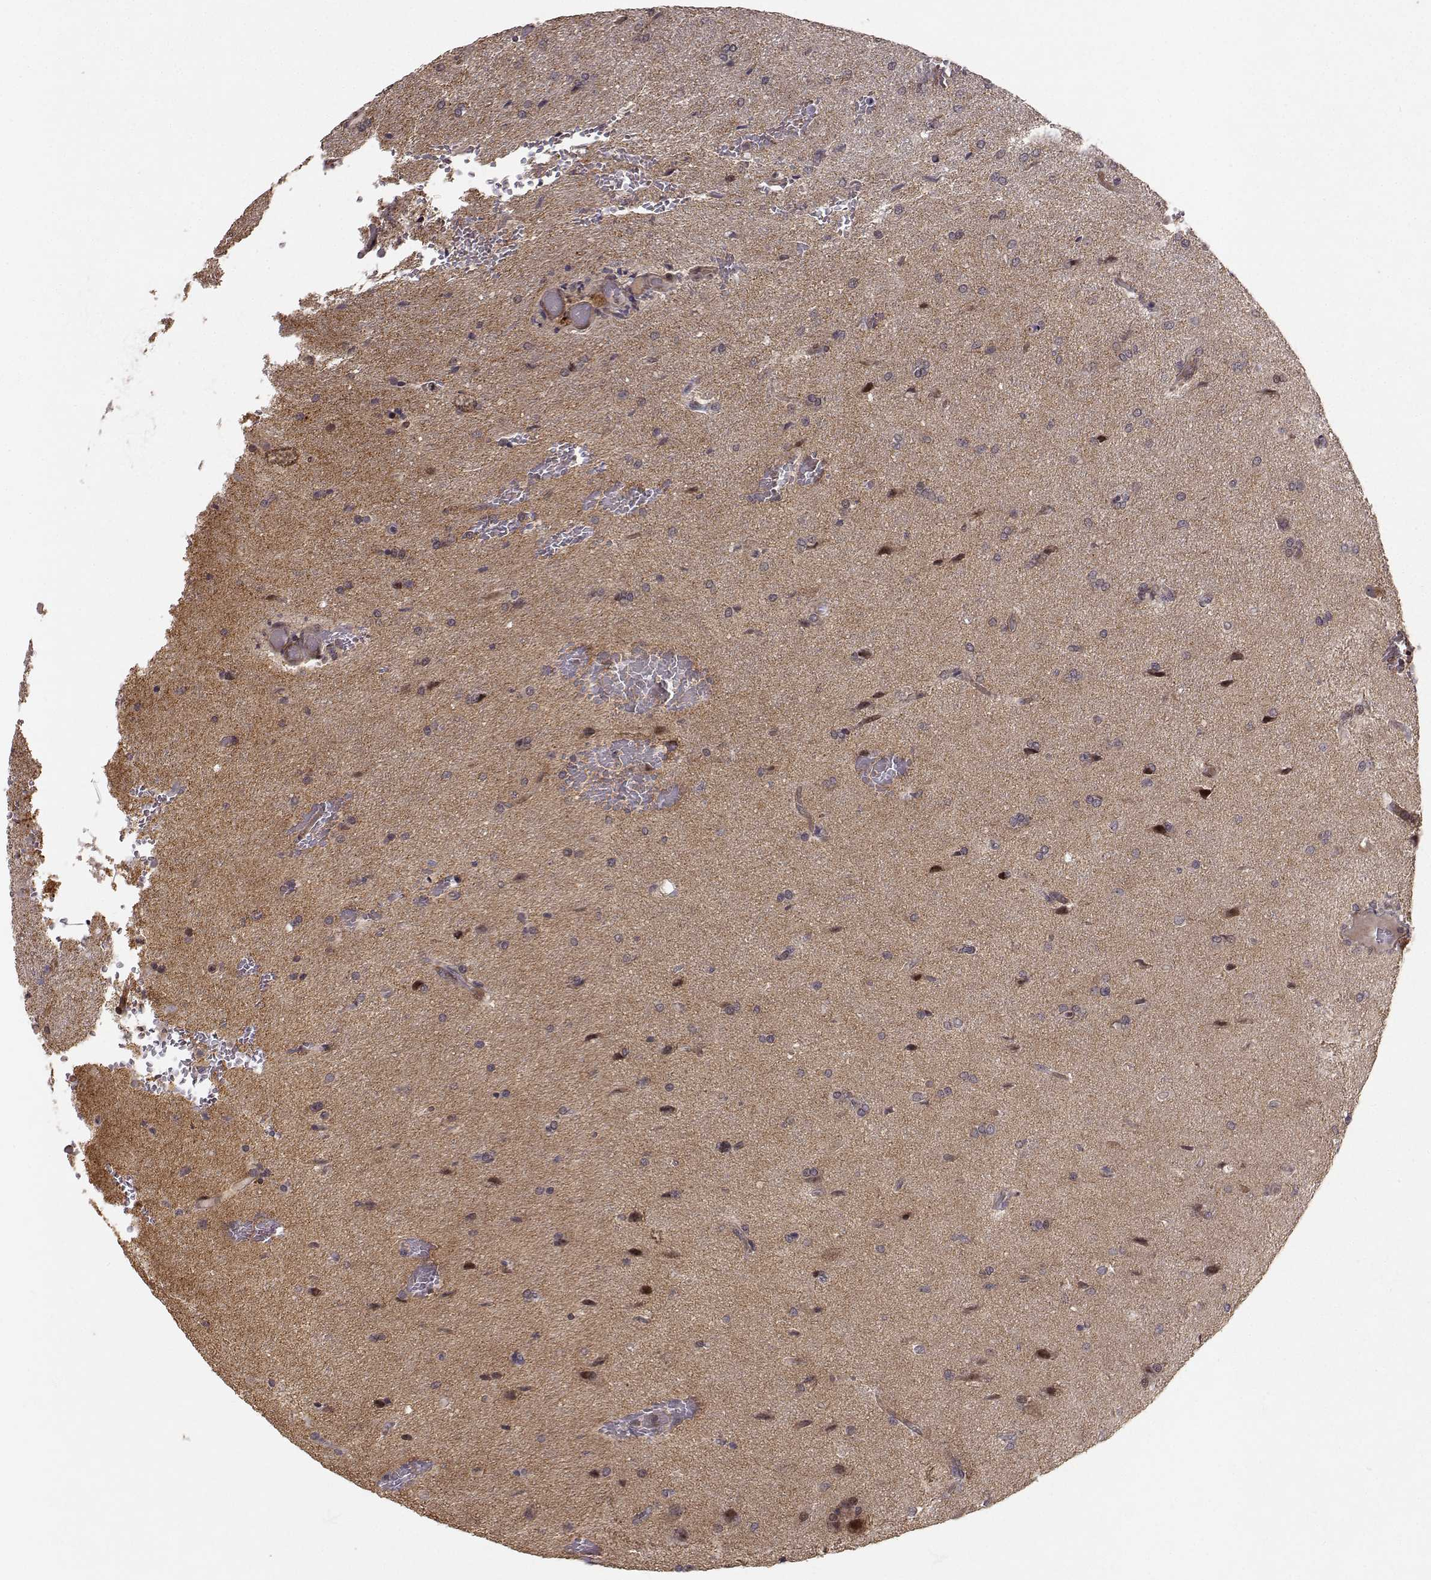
{"staining": {"intensity": "negative", "quantity": "none", "location": "none"}, "tissue": "glioma", "cell_type": "Tumor cells", "image_type": "cancer", "snomed": [{"axis": "morphology", "description": "Glioma, malignant, High grade"}, {"axis": "topography", "description": "Brain"}], "caption": "Histopathology image shows no protein staining in tumor cells of high-grade glioma (malignant) tissue.", "gene": "APC", "patient": {"sex": "male", "age": 68}}